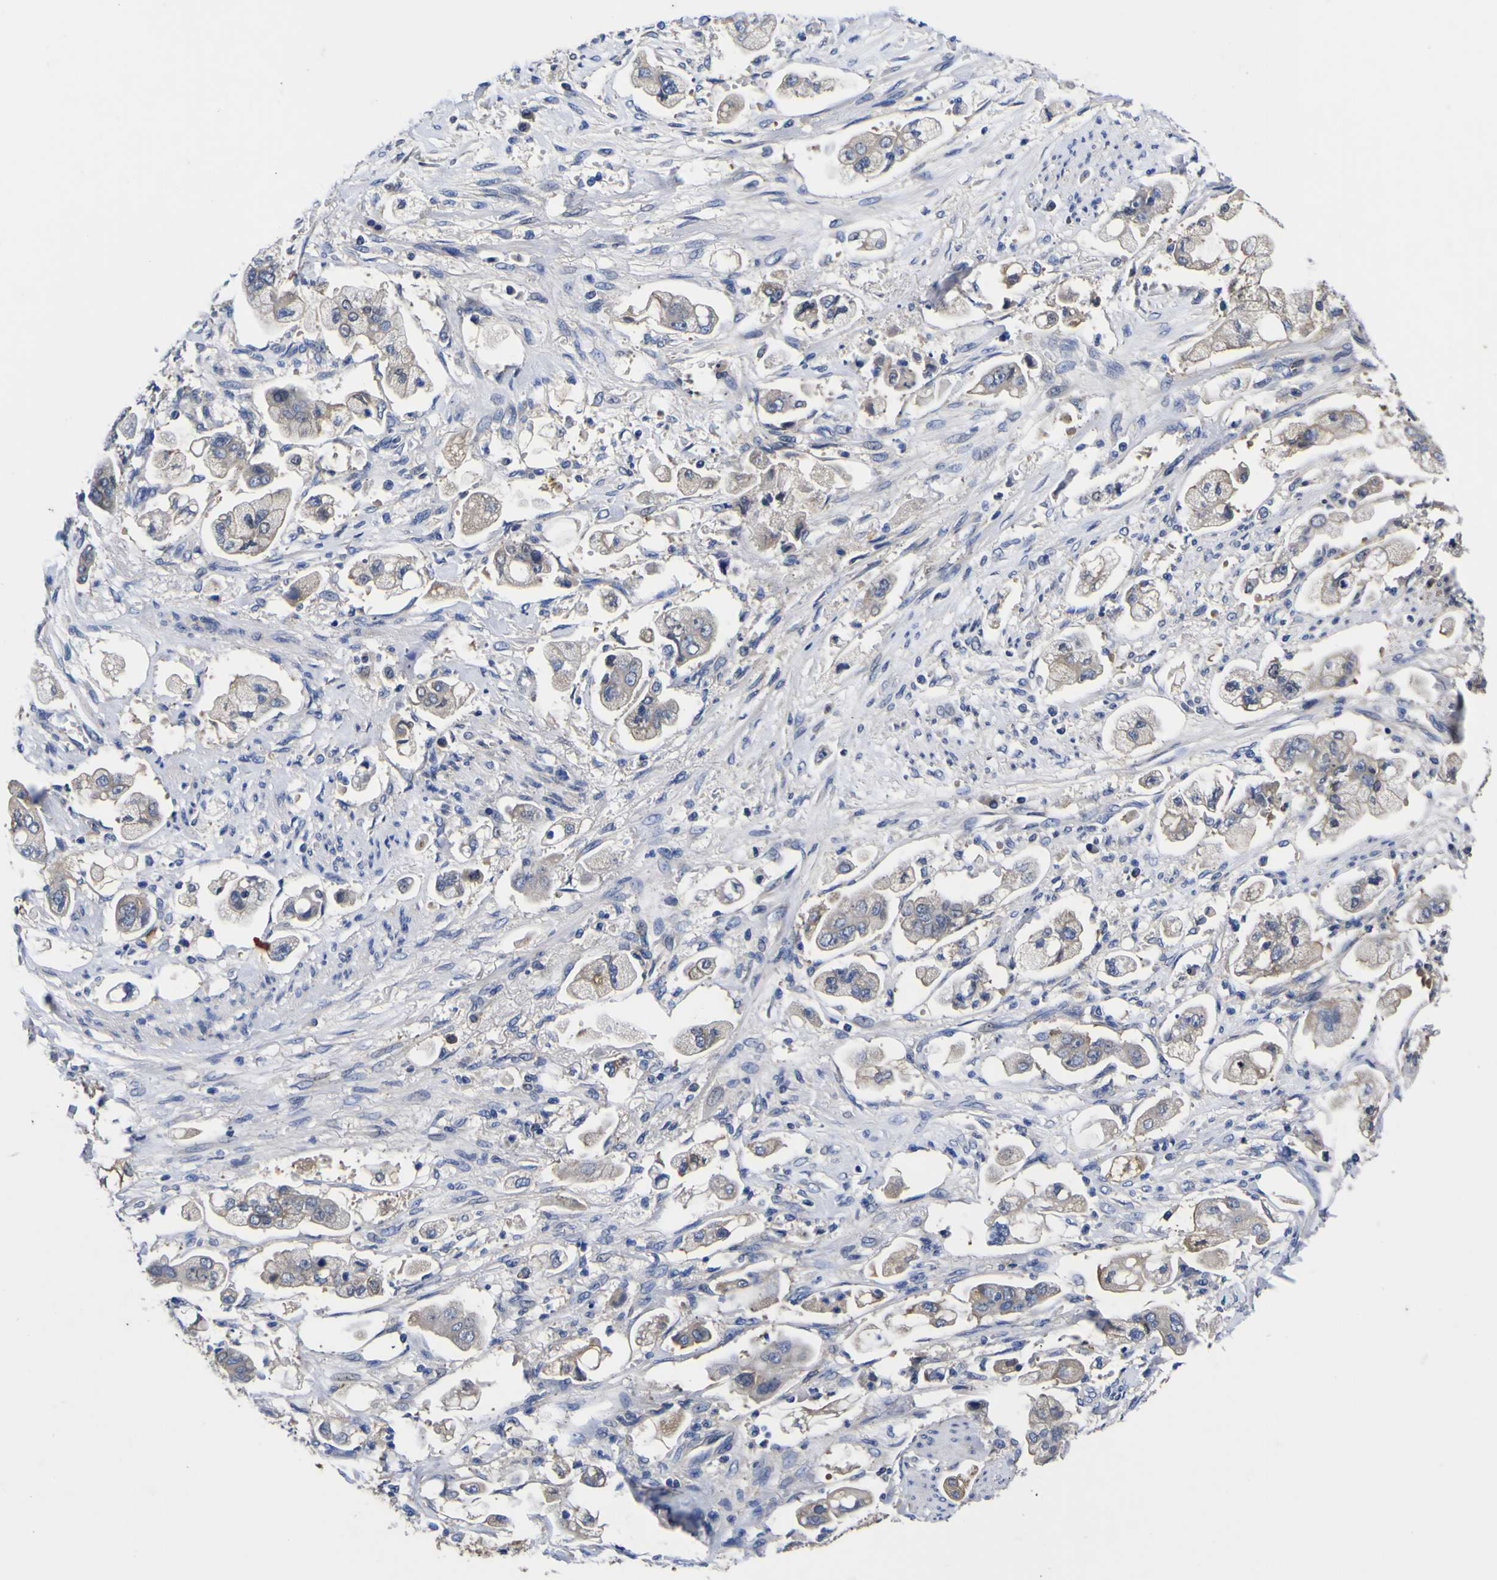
{"staining": {"intensity": "weak", "quantity": "<25%", "location": "cytoplasmic/membranous"}, "tissue": "stomach cancer", "cell_type": "Tumor cells", "image_type": "cancer", "snomed": [{"axis": "morphology", "description": "Adenocarcinoma, NOS"}, {"axis": "topography", "description": "Stomach"}], "caption": "Tumor cells are negative for brown protein staining in stomach cancer (adenocarcinoma).", "gene": "VASN", "patient": {"sex": "male", "age": 62}}